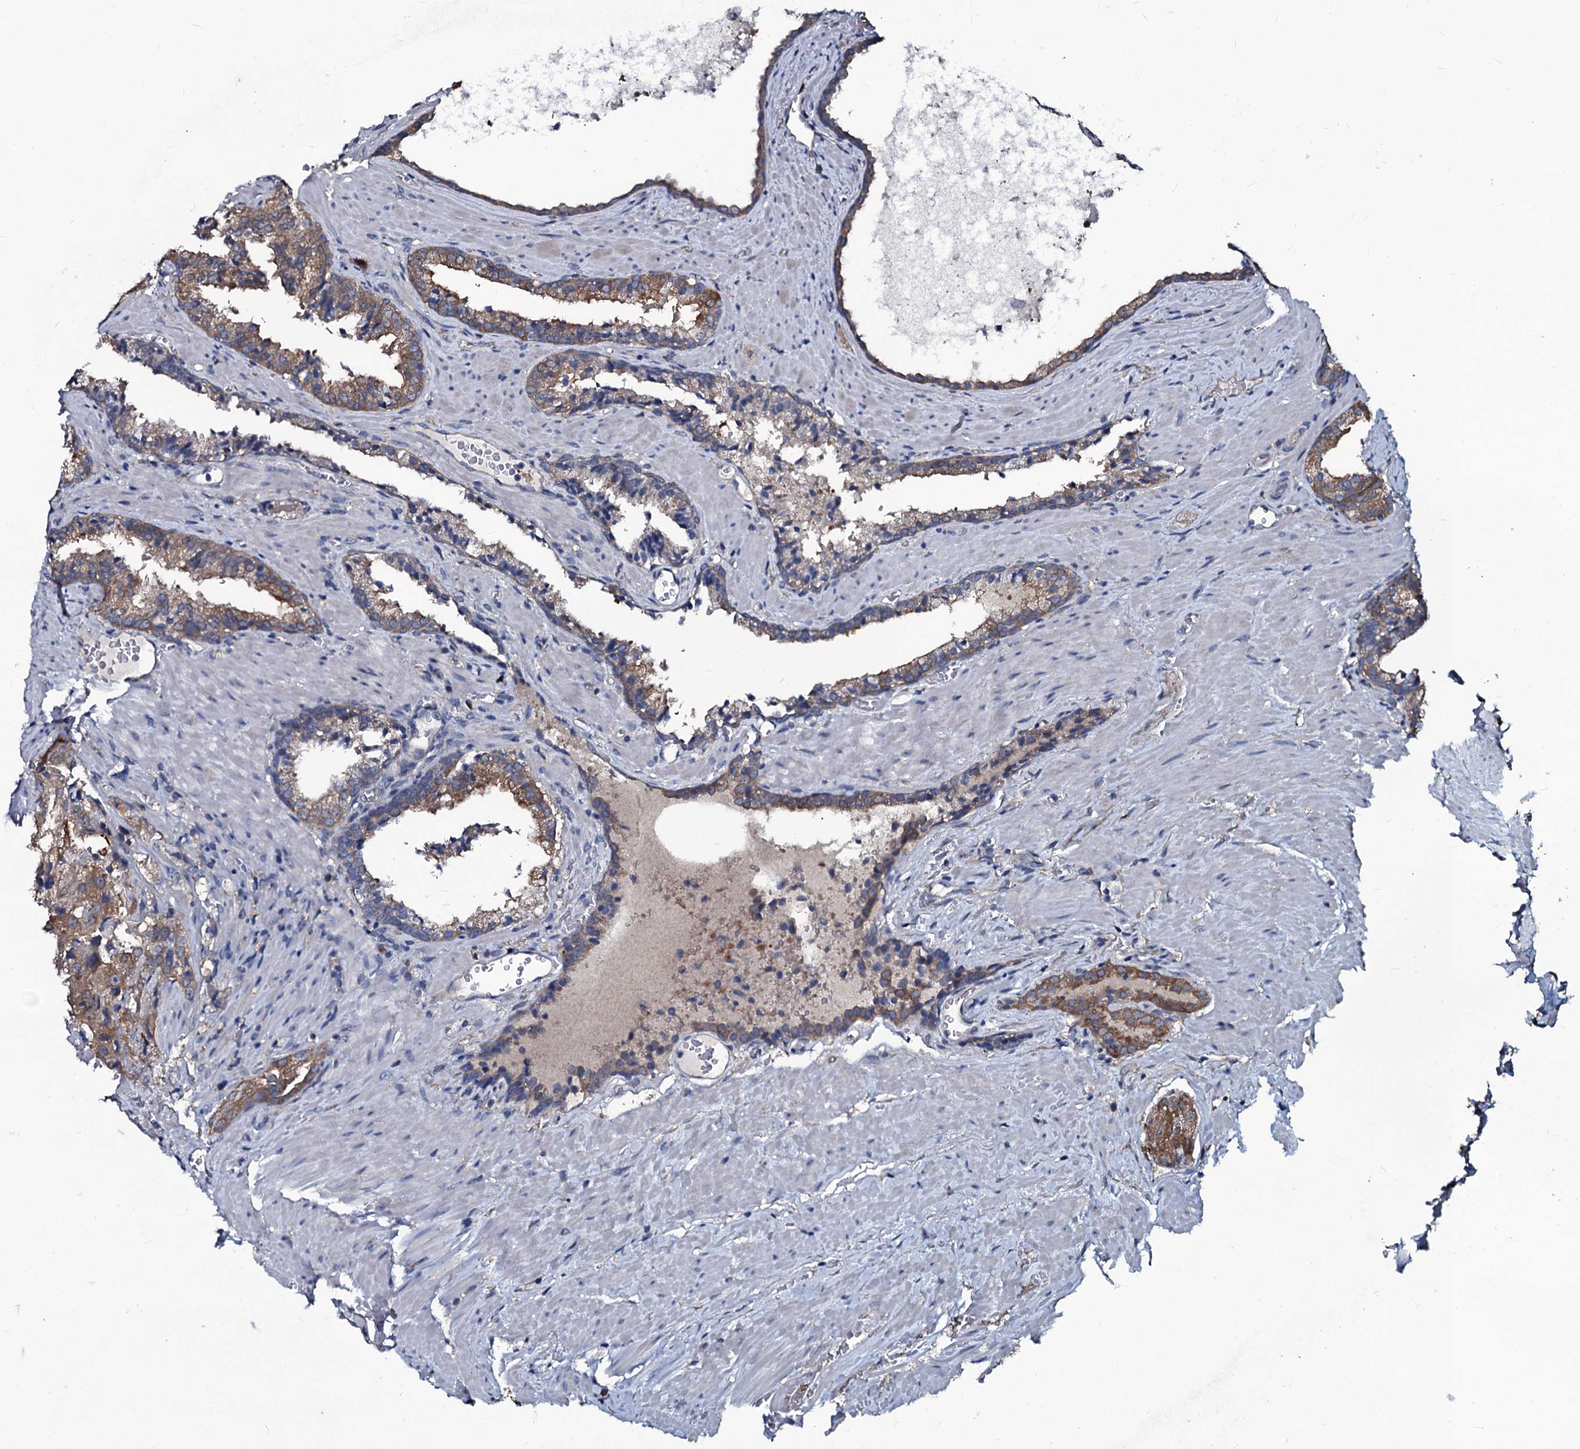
{"staining": {"intensity": "moderate", "quantity": ">75%", "location": "cytoplasmic/membranous"}, "tissue": "prostate cancer", "cell_type": "Tumor cells", "image_type": "cancer", "snomed": [{"axis": "morphology", "description": "Adenocarcinoma, High grade"}, {"axis": "topography", "description": "Prostate"}], "caption": "Tumor cells show medium levels of moderate cytoplasmic/membranous positivity in about >75% of cells in human prostate cancer. The protein is shown in brown color, while the nuclei are stained blue.", "gene": "USPL1", "patient": {"sex": "male", "age": 68}}